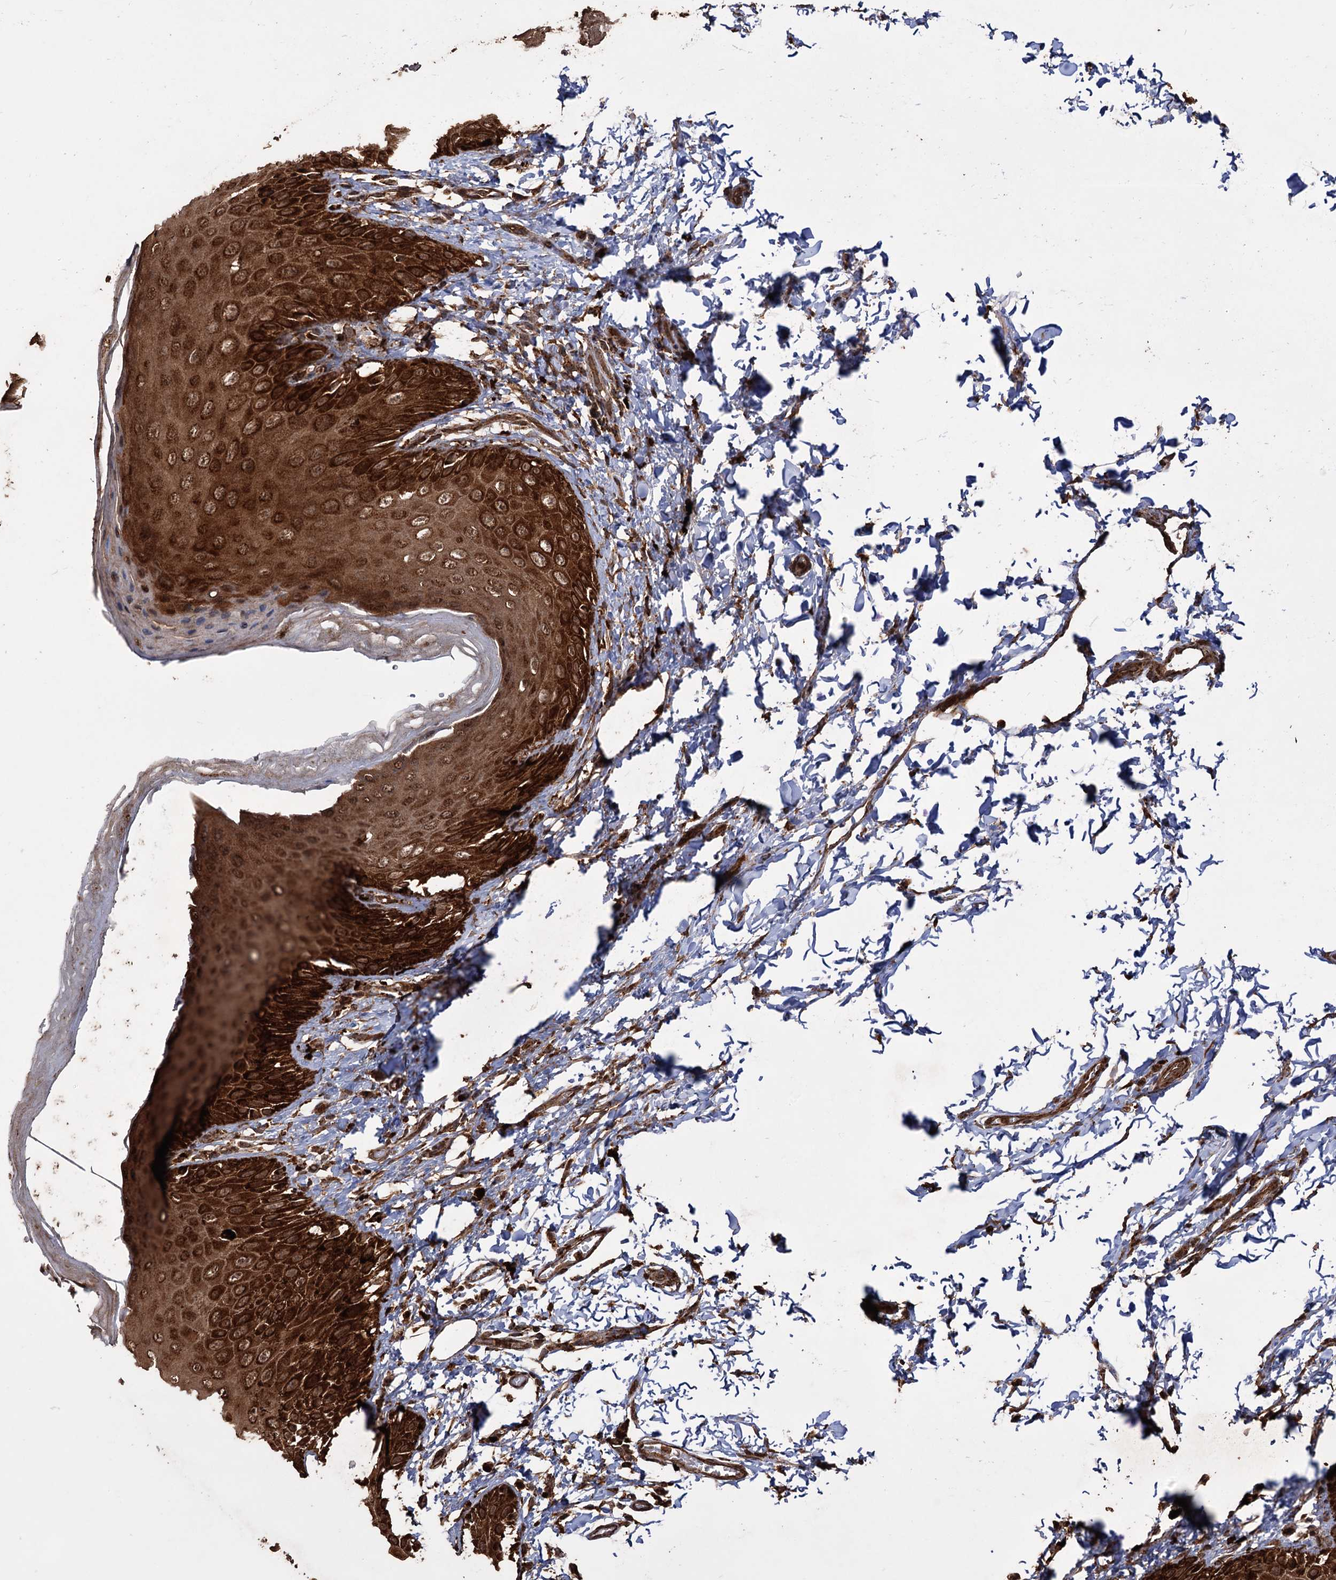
{"staining": {"intensity": "strong", "quantity": ">75%", "location": "cytoplasmic/membranous"}, "tissue": "skin", "cell_type": "Epidermal cells", "image_type": "normal", "snomed": [{"axis": "morphology", "description": "Normal tissue, NOS"}, {"axis": "topography", "description": "Anal"}], "caption": "Protein staining by IHC exhibits strong cytoplasmic/membranous expression in approximately >75% of epidermal cells in benign skin.", "gene": "IPO4", "patient": {"sex": "male", "age": 44}}